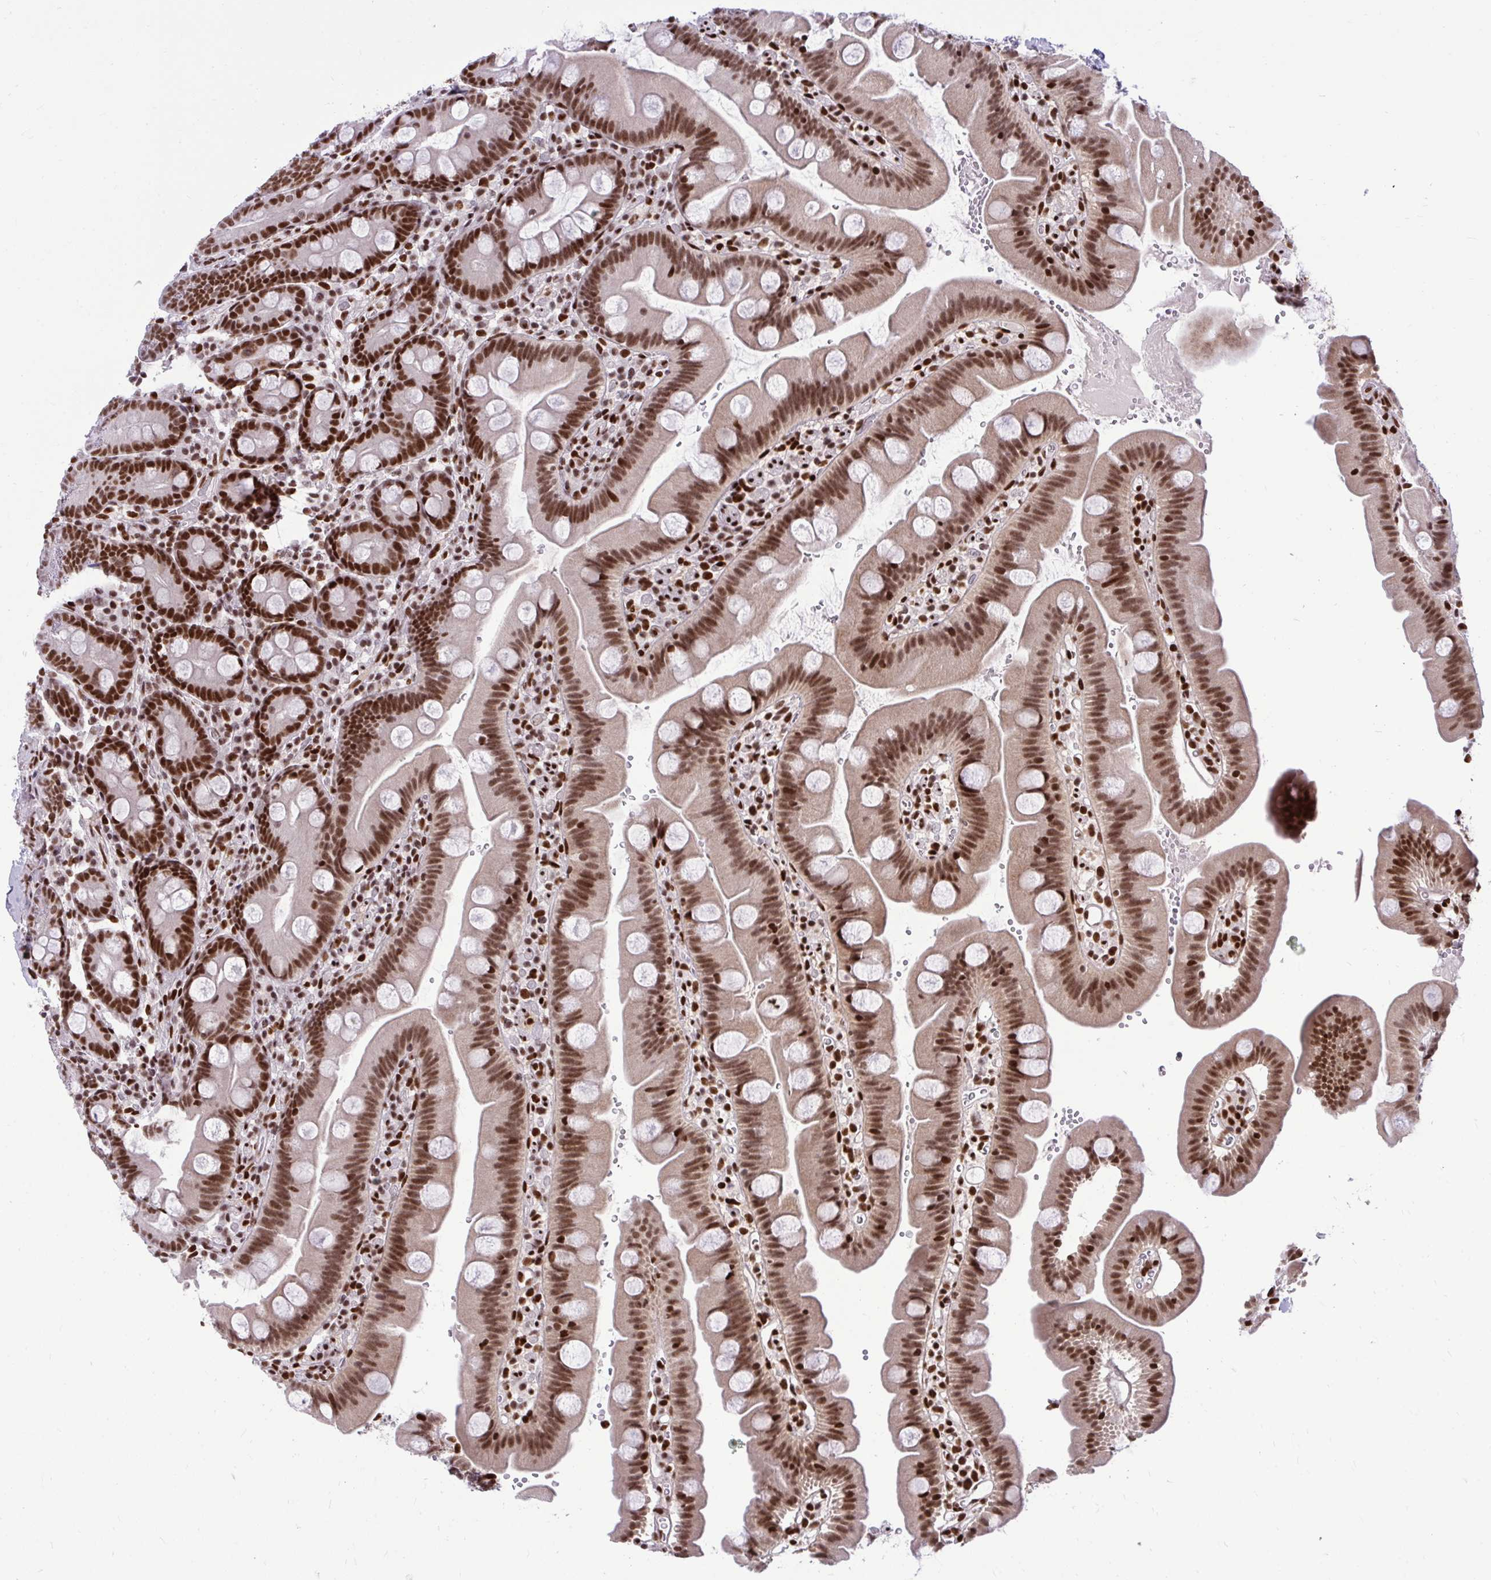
{"staining": {"intensity": "strong", "quantity": ">75%", "location": "nuclear"}, "tissue": "small intestine", "cell_type": "Glandular cells", "image_type": "normal", "snomed": [{"axis": "morphology", "description": "Normal tissue, NOS"}, {"axis": "topography", "description": "Small intestine"}], "caption": "This photomicrograph displays IHC staining of benign small intestine, with high strong nuclear positivity in approximately >75% of glandular cells.", "gene": "CDYL", "patient": {"sex": "female", "age": 68}}